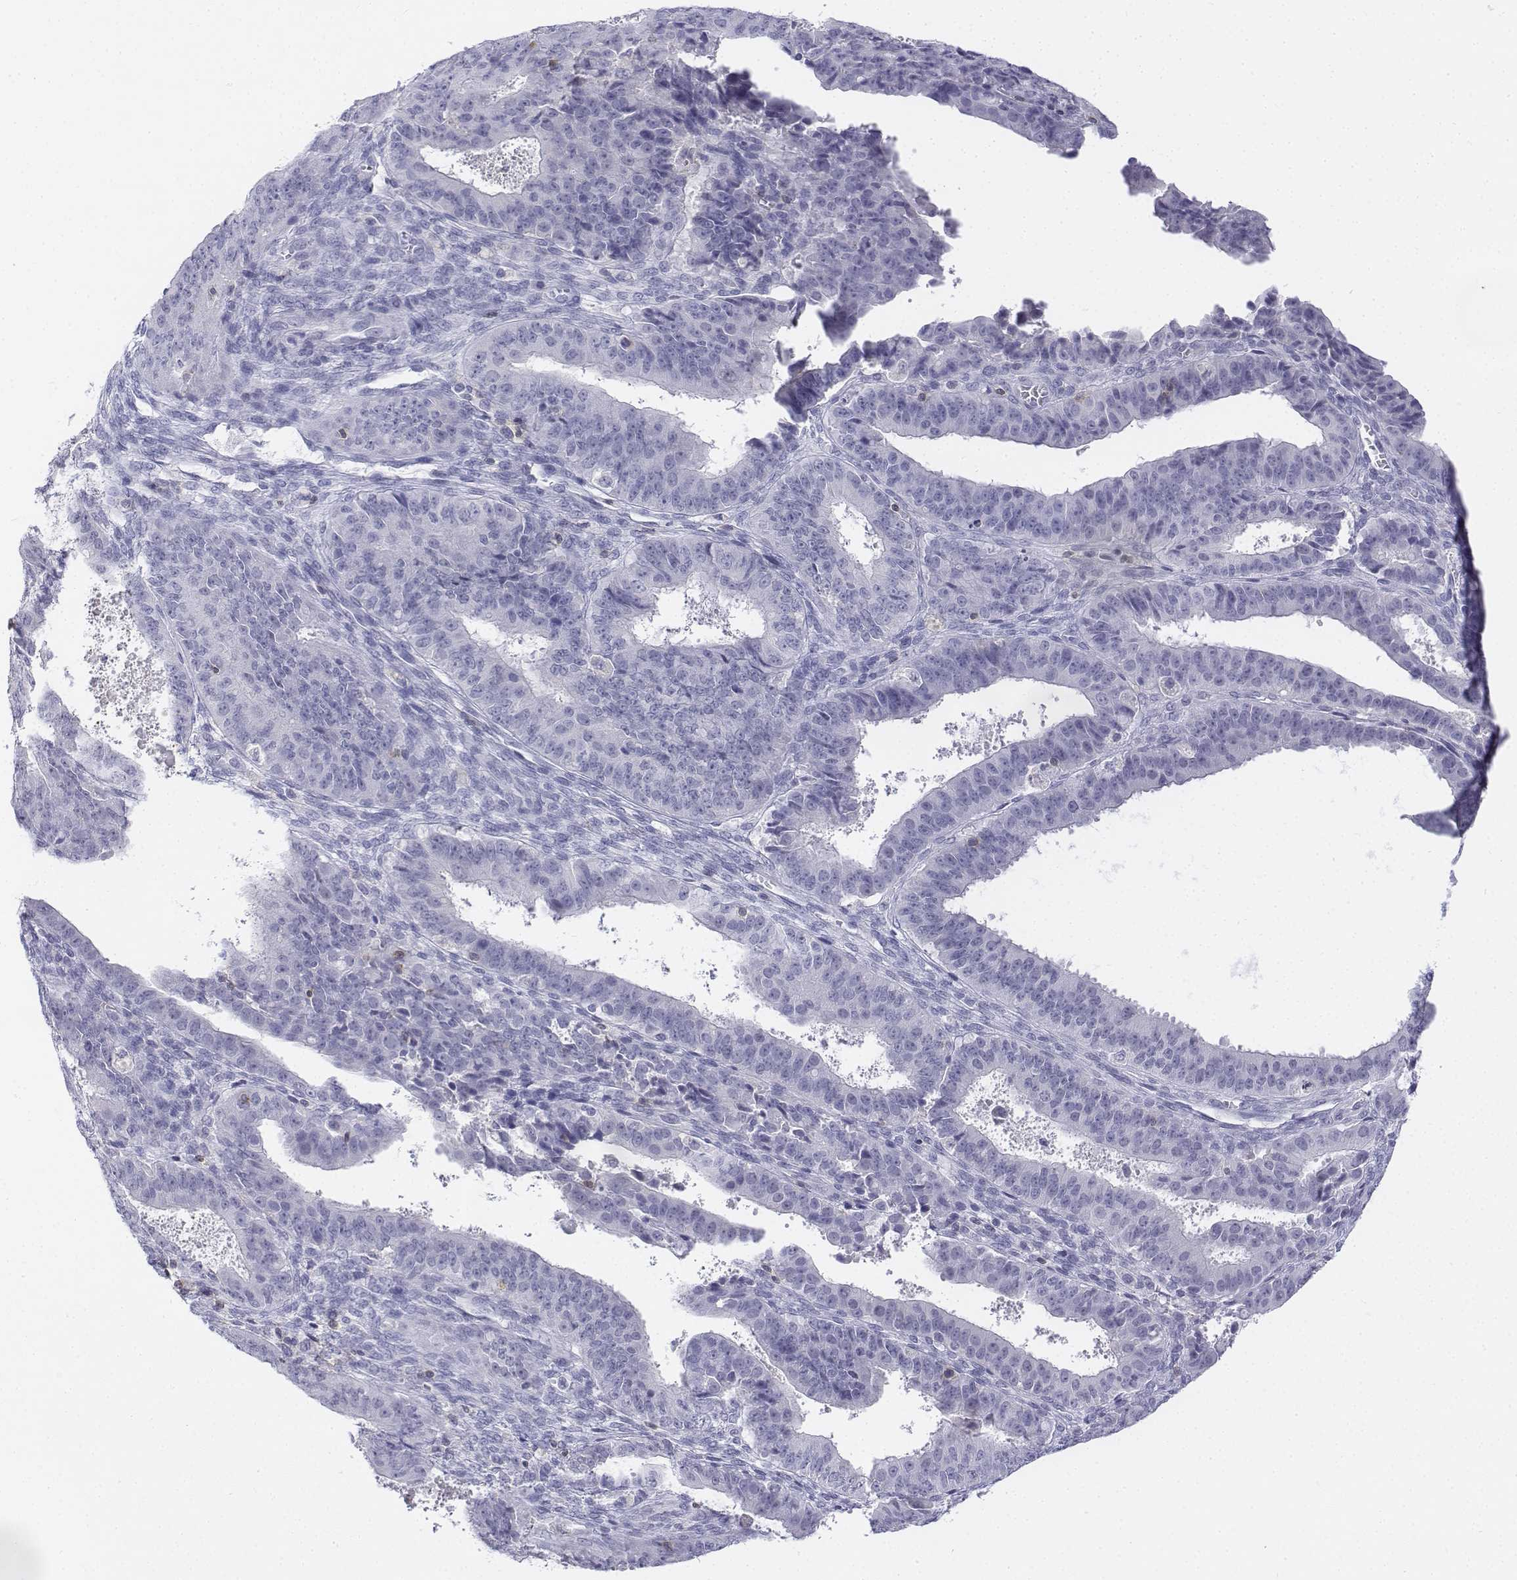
{"staining": {"intensity": "negative", "quantity": "none", "location": "none"}, "tissue": "ovarian cancer", "cell_type": "Tumor cells", "image_type": "cancer", "snomed": [{"axis": "morphology", "description": "Carcinoma, endometroid"}, {"axis": "topography", "description": "Ovary"}], "caption": "Immunohistochemistry (IHC) micrograph of human ovarian endometroid carcinoma stained for a protein (brown), which demonstrates no expression in tumor cells.", "gene": "CD3E", "patient": {"sex": "female", "age": 42}}